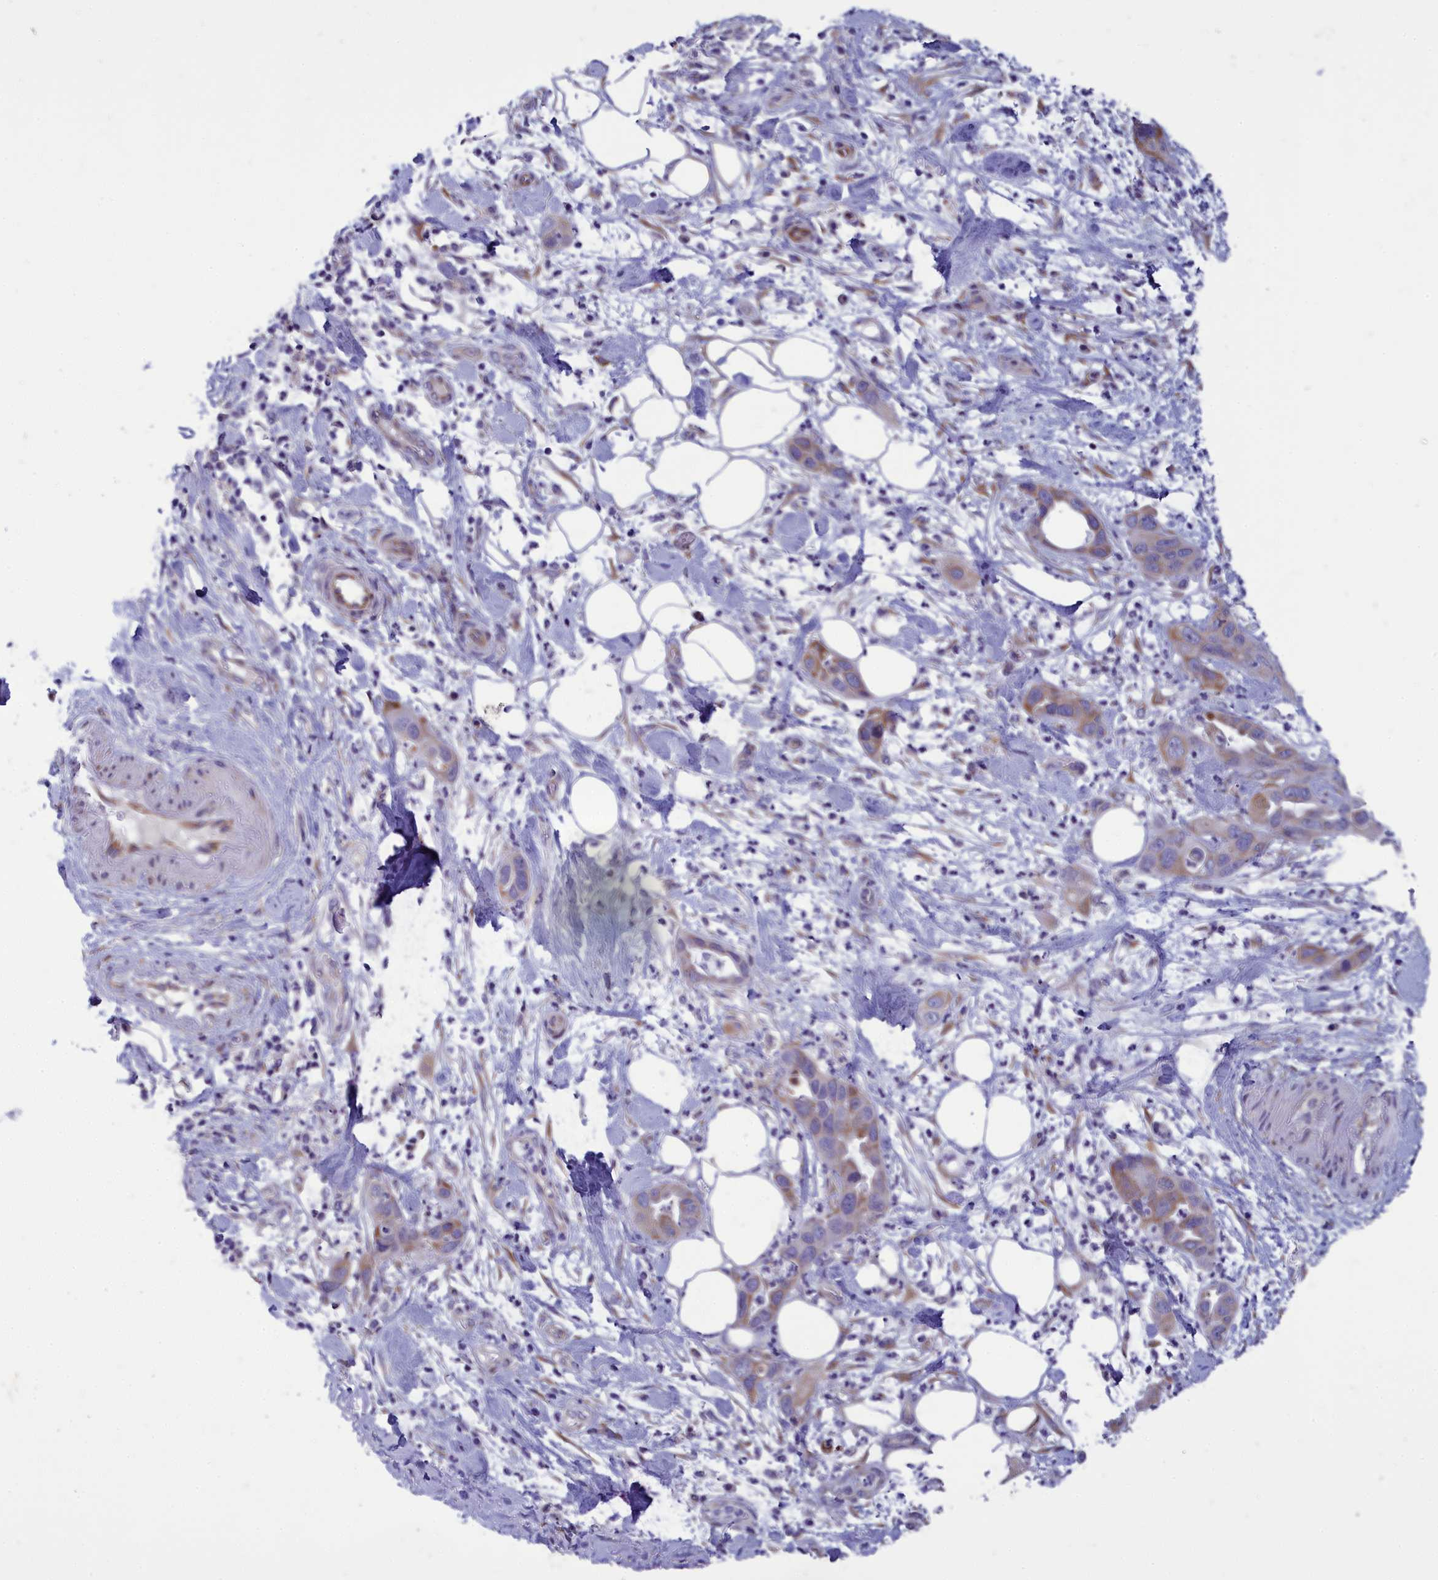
{"staining": {"intensity": "weak", "quantity": "25%-75%", "location": "cytoplasmic/membranous"}, "tissue": "pancreatic cancer", "cell_type": "Tumor cells", "image_type": "cancer", "snomed": [{"axis": "morphology", "description": "Adenocarcinoma, NOS"}, {"axis": "topography", "description": "Pancreas"}], "caption": "Pancreatic cancer (adenocarcinoma) tissue displays weak cytoplasmic/membranous staining in approximately 25%-75% of tumor cells, visualized by immunohistochemistry.", "gene": "CENATAC", "patient": {"sex": "female", "age": 71}}